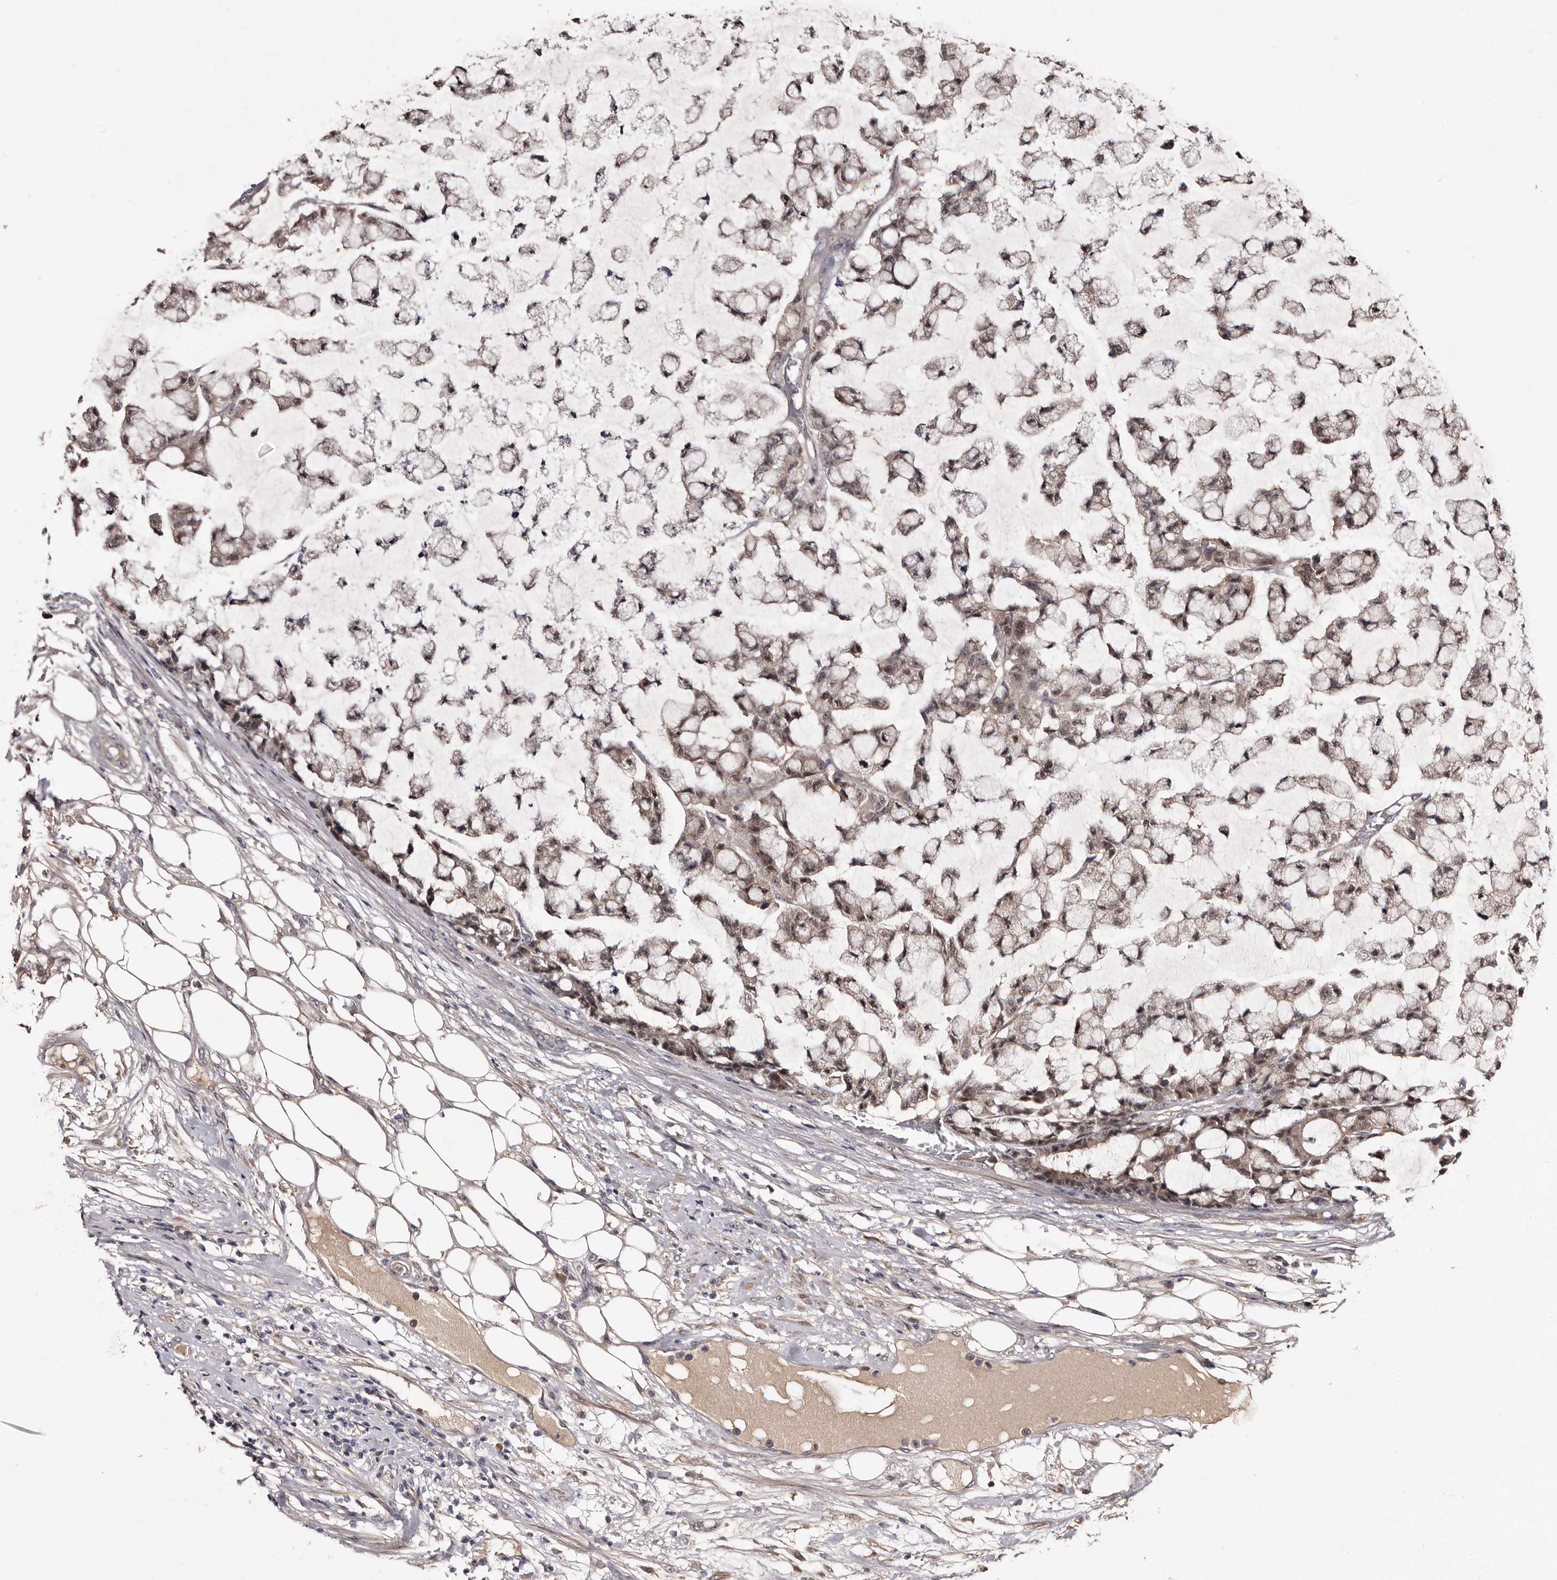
{"staining": {"intensity": "weak", "quantity": "<25%", "location": "cytoplasmic/membranous"}, "tissue": "colorectal cancer", "cell_type": "Tumor cells", "image_type": "cancer", "snomed": [{"axis": "morphology", "description": "Adenocarcinoma, NOS"}, {"axis": "topography", "description": "Colon"}], "caption": "This histopathology image is of colorectal cancer (adenocarcinoma) stained with immunohistochemistry to label a protein in brown with the nuclei are counter-stained blue. There is no staining in tumor cells.", "gene": "LANCL2", "patient": {"sex": "female", "age": 84}}